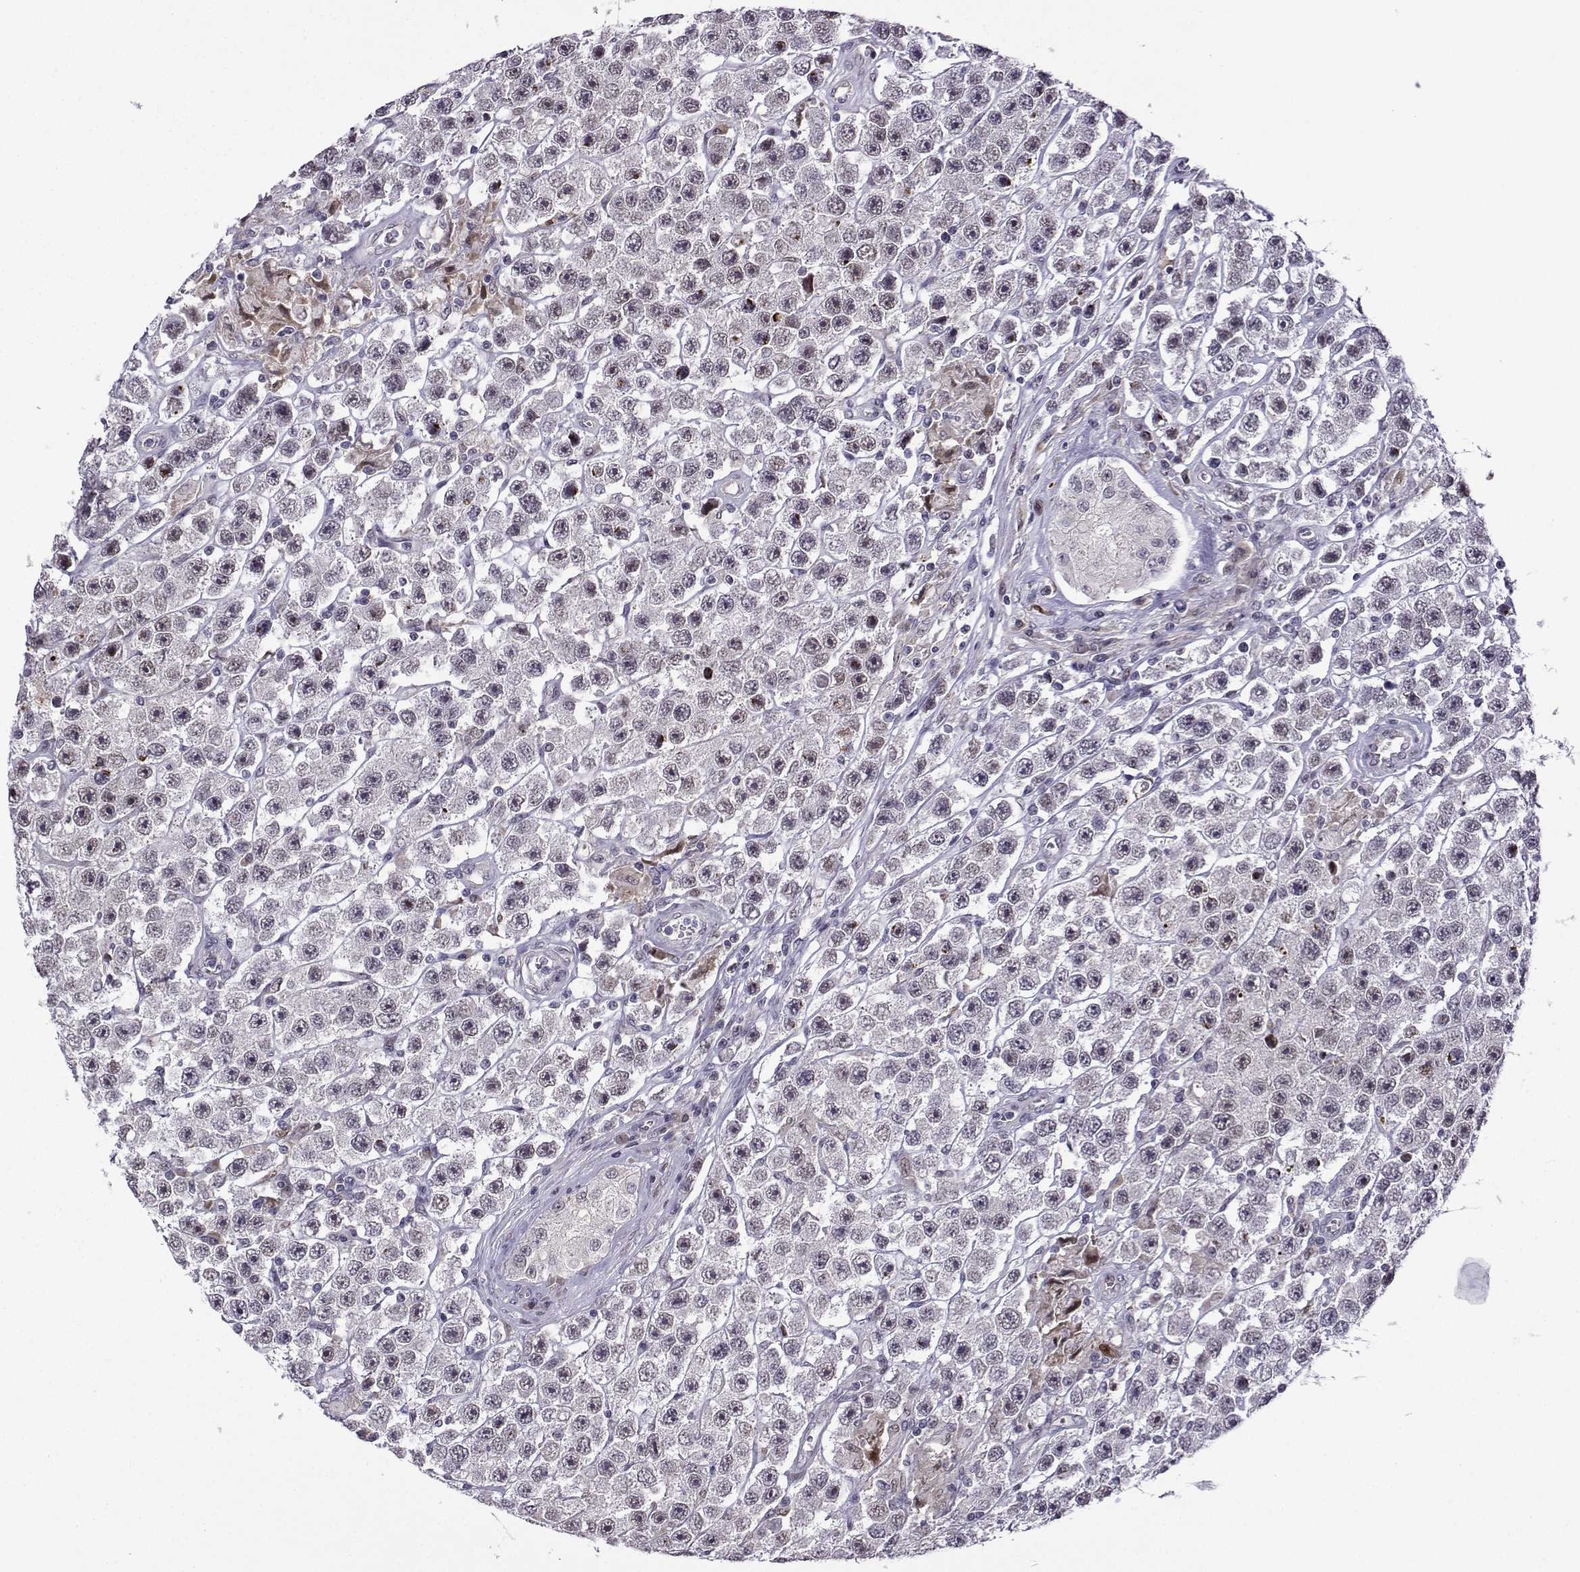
{"staining": {"intensity": "negative", "quantity": "none", "location": "none"}, "tissue": "testis cancer", "cell_type": "Tumor cells", "image_type": "cancer", "snomed": [{"axis": "morphology", "description": "Seminoma, NOS"}, {"axis": "topography", "description": "Testis"}], "caption": "This is a photomicrograph of immunohistochemistry (IHC) staining of testis cancer, which shows no expression in tumor cells.", "gene": "FGF3", "patient": {"sex": "male", "age": 45}}